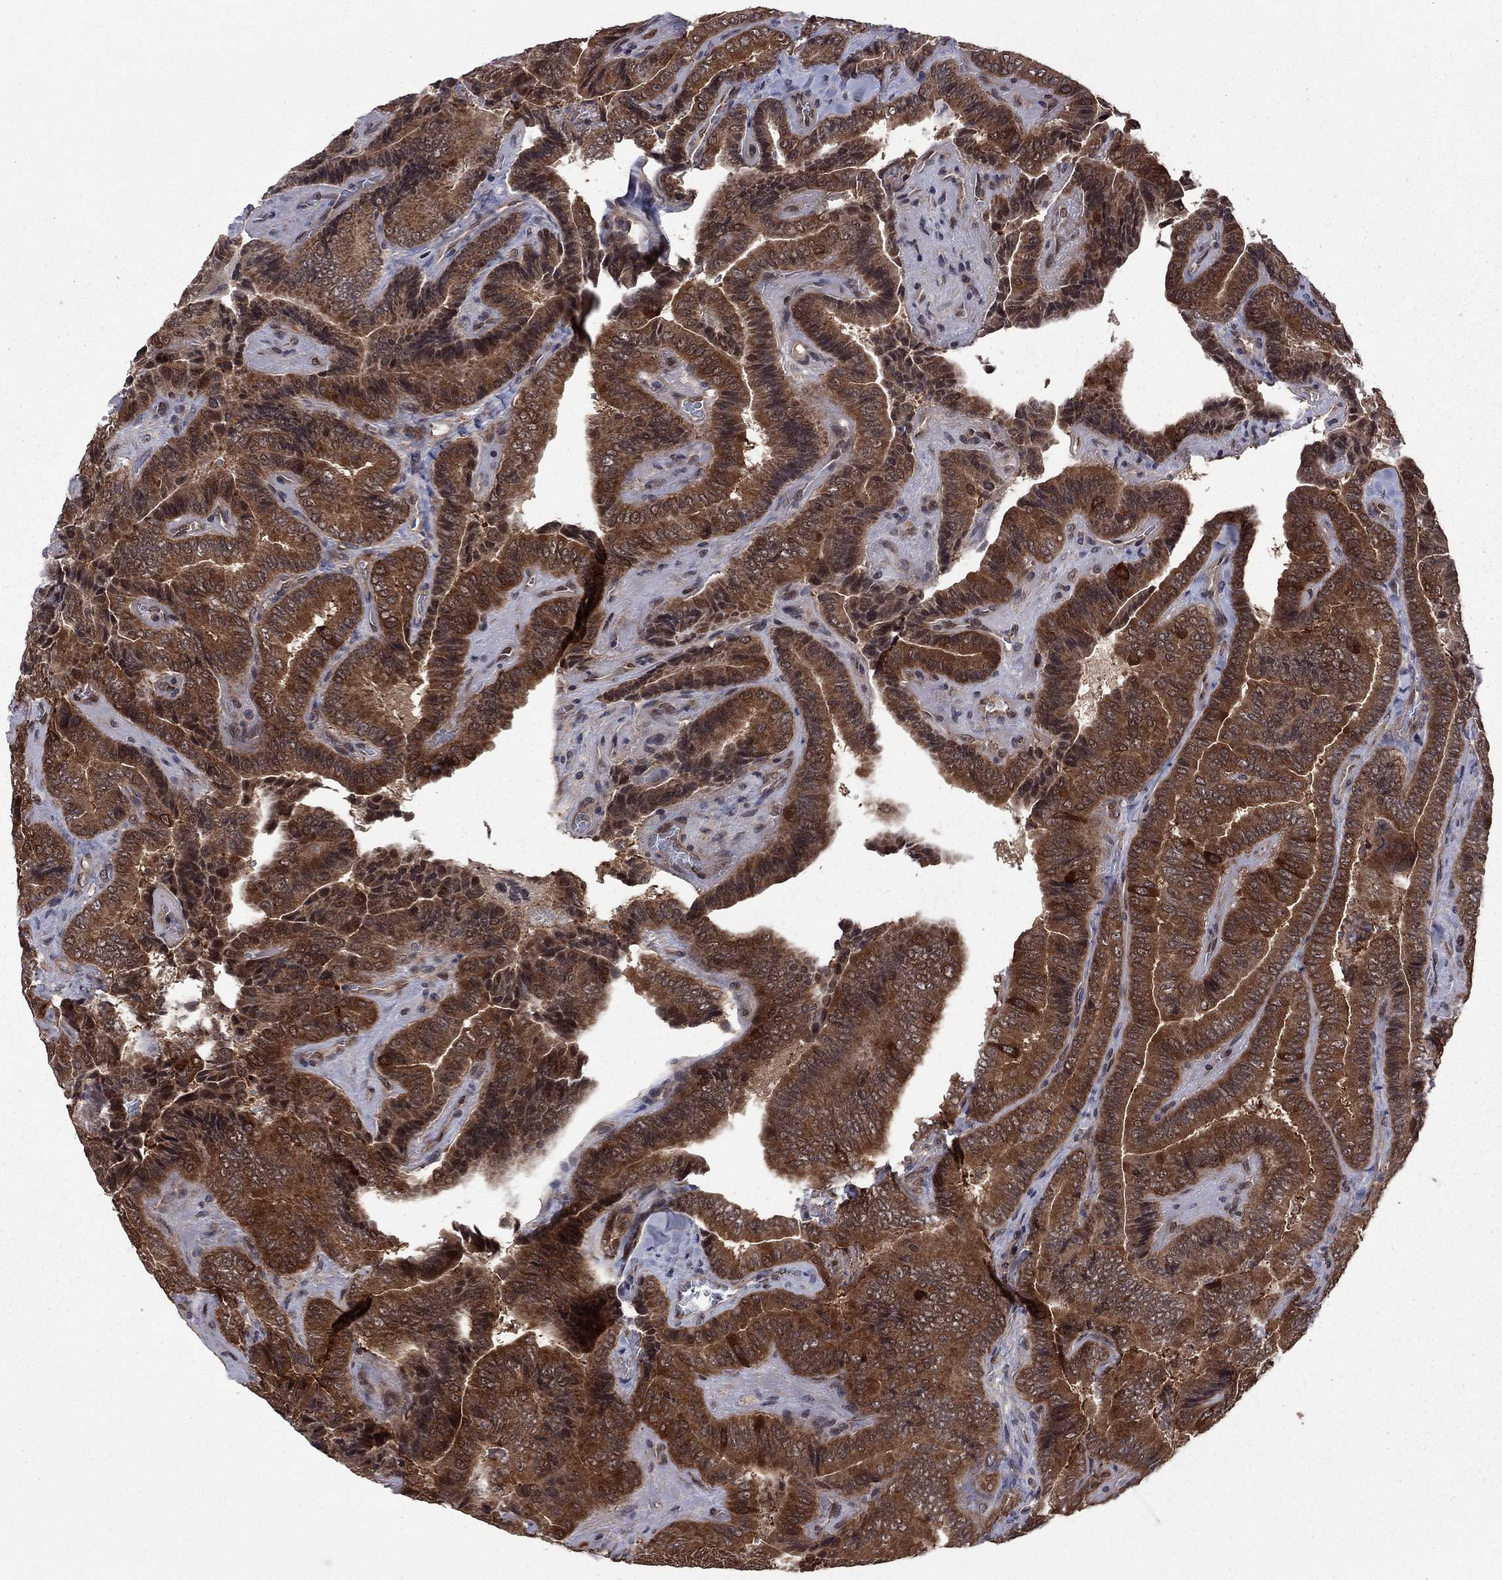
{"staining": {"intensity": "strong", "quantity": ">75%", "location": "cytoplasmic/membranous"}, "tissue": "thyroid cancer", "cell_type": "Tumor cells", "image_type": "cancer", "snomed": [{"axis": "morphology", "description": "Papillary adenocarcinoma, NOS"}, {"axis": "topography", "description": "Thyroid gland"}], "caption": "About >75% of tumor cells in thyroid cancer (papillary adenocarcinoma) reveal strong cytoplasmic/membranous protein staining as visualized by brown immunohistochemical staining.", "gene": "GPAA1", "patient": {"sex": "male", "age": 61}}